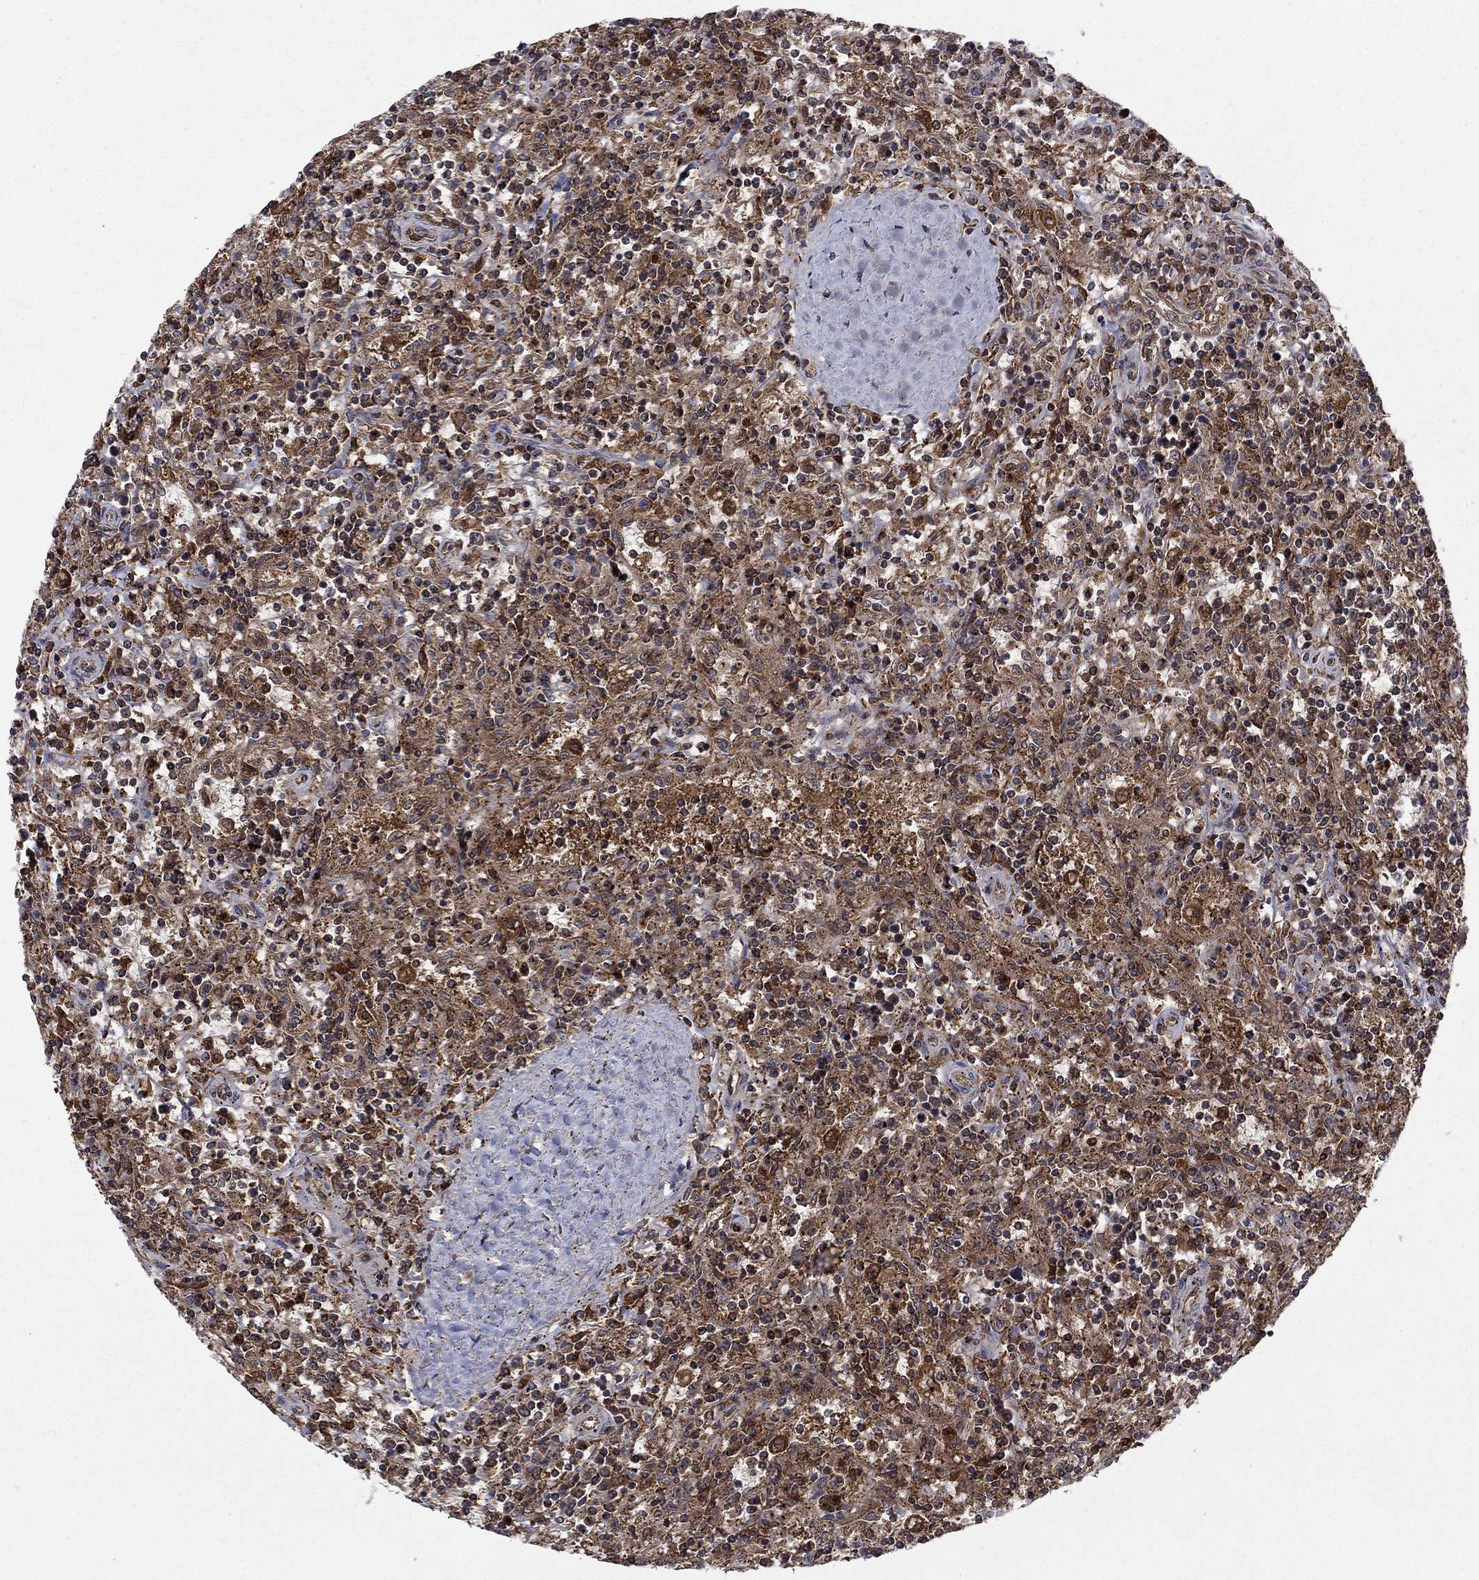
{"staining": {"intensity": "moderate", "quantity": ">75%", "location": "cytoplasmic/membranous"}, "tissue": "lymphoma", "cell_type": "Tumor cells", "image_type": "cancer", "snomed": [{"axis": "morphology", "description": "Malignant lymphoma, non-Hodgkin's type, Low grade"}, {"axis": "topography", "description": "Spleen"}], "caption": "Moderate cytoplasmic/membranous staining for a protein is identified in about >75% of tumor cells of low-grade malignant lymphoma, non-Hodgkin's type using IHC.", "gene": "IFI35", "patient": {"sex": "male", "age": 62}}